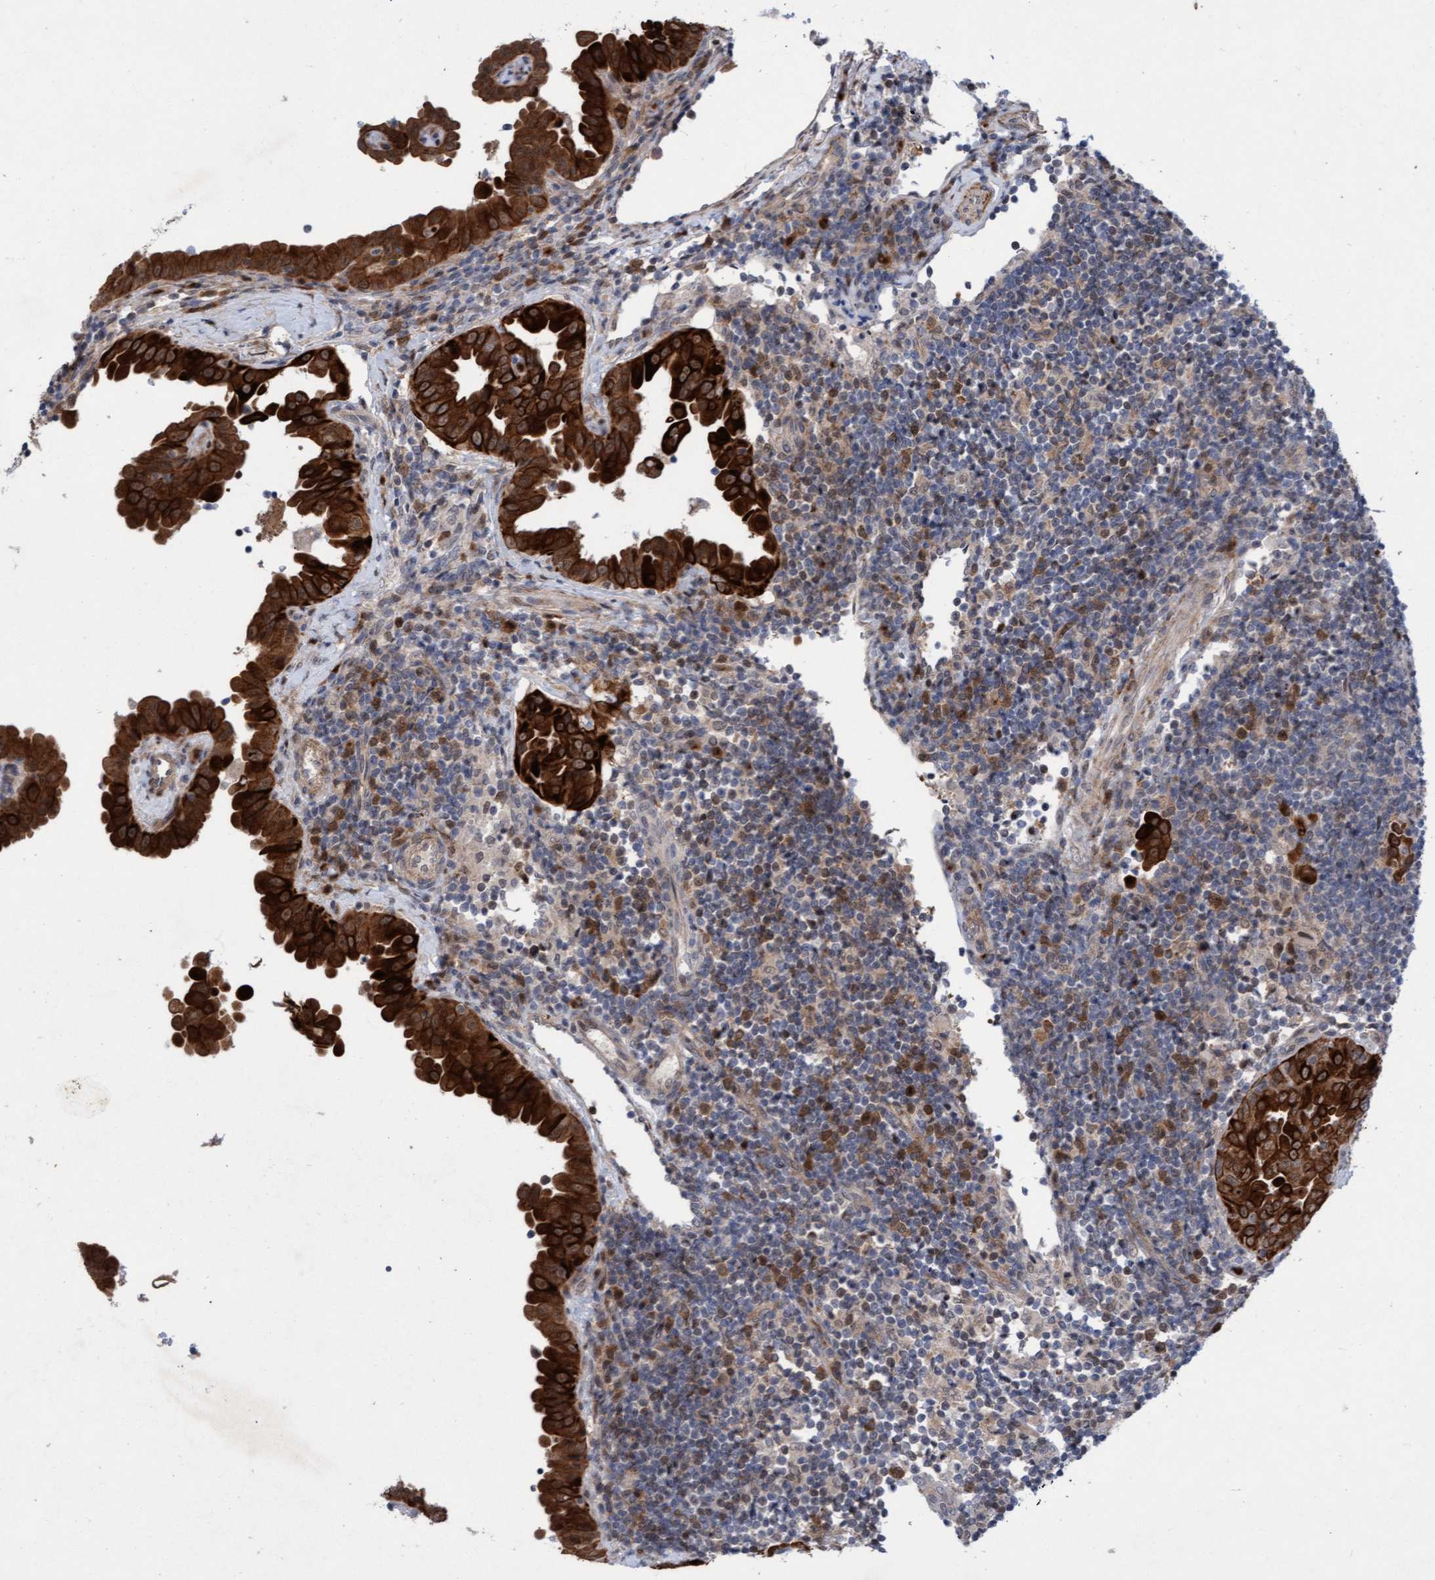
{"staining": {"intensity": "strong", "quantity": ">75%", "location": "cytoplasmic/membranous,nuclear"}, "tissue": "thyroid cancer", "cell_type": "Tumor cells", "image_type": "cancer", "snomed": [{"axis": "morphology", "description": "Papillary adenocarcinoma, NOS"}, {"axis": "topography", "description": "Thyroid gland"}], "caption": "Approximately >75% of tumor cells in thyroid papillary adenocarcinoma demonstrate strong cytoplasmic/membranous and nuclear protein staining as visualized by brown immunohistochemical staining.", "gene": "RAP1GAP2", "patient": {"sex": "male", "age": 33}}